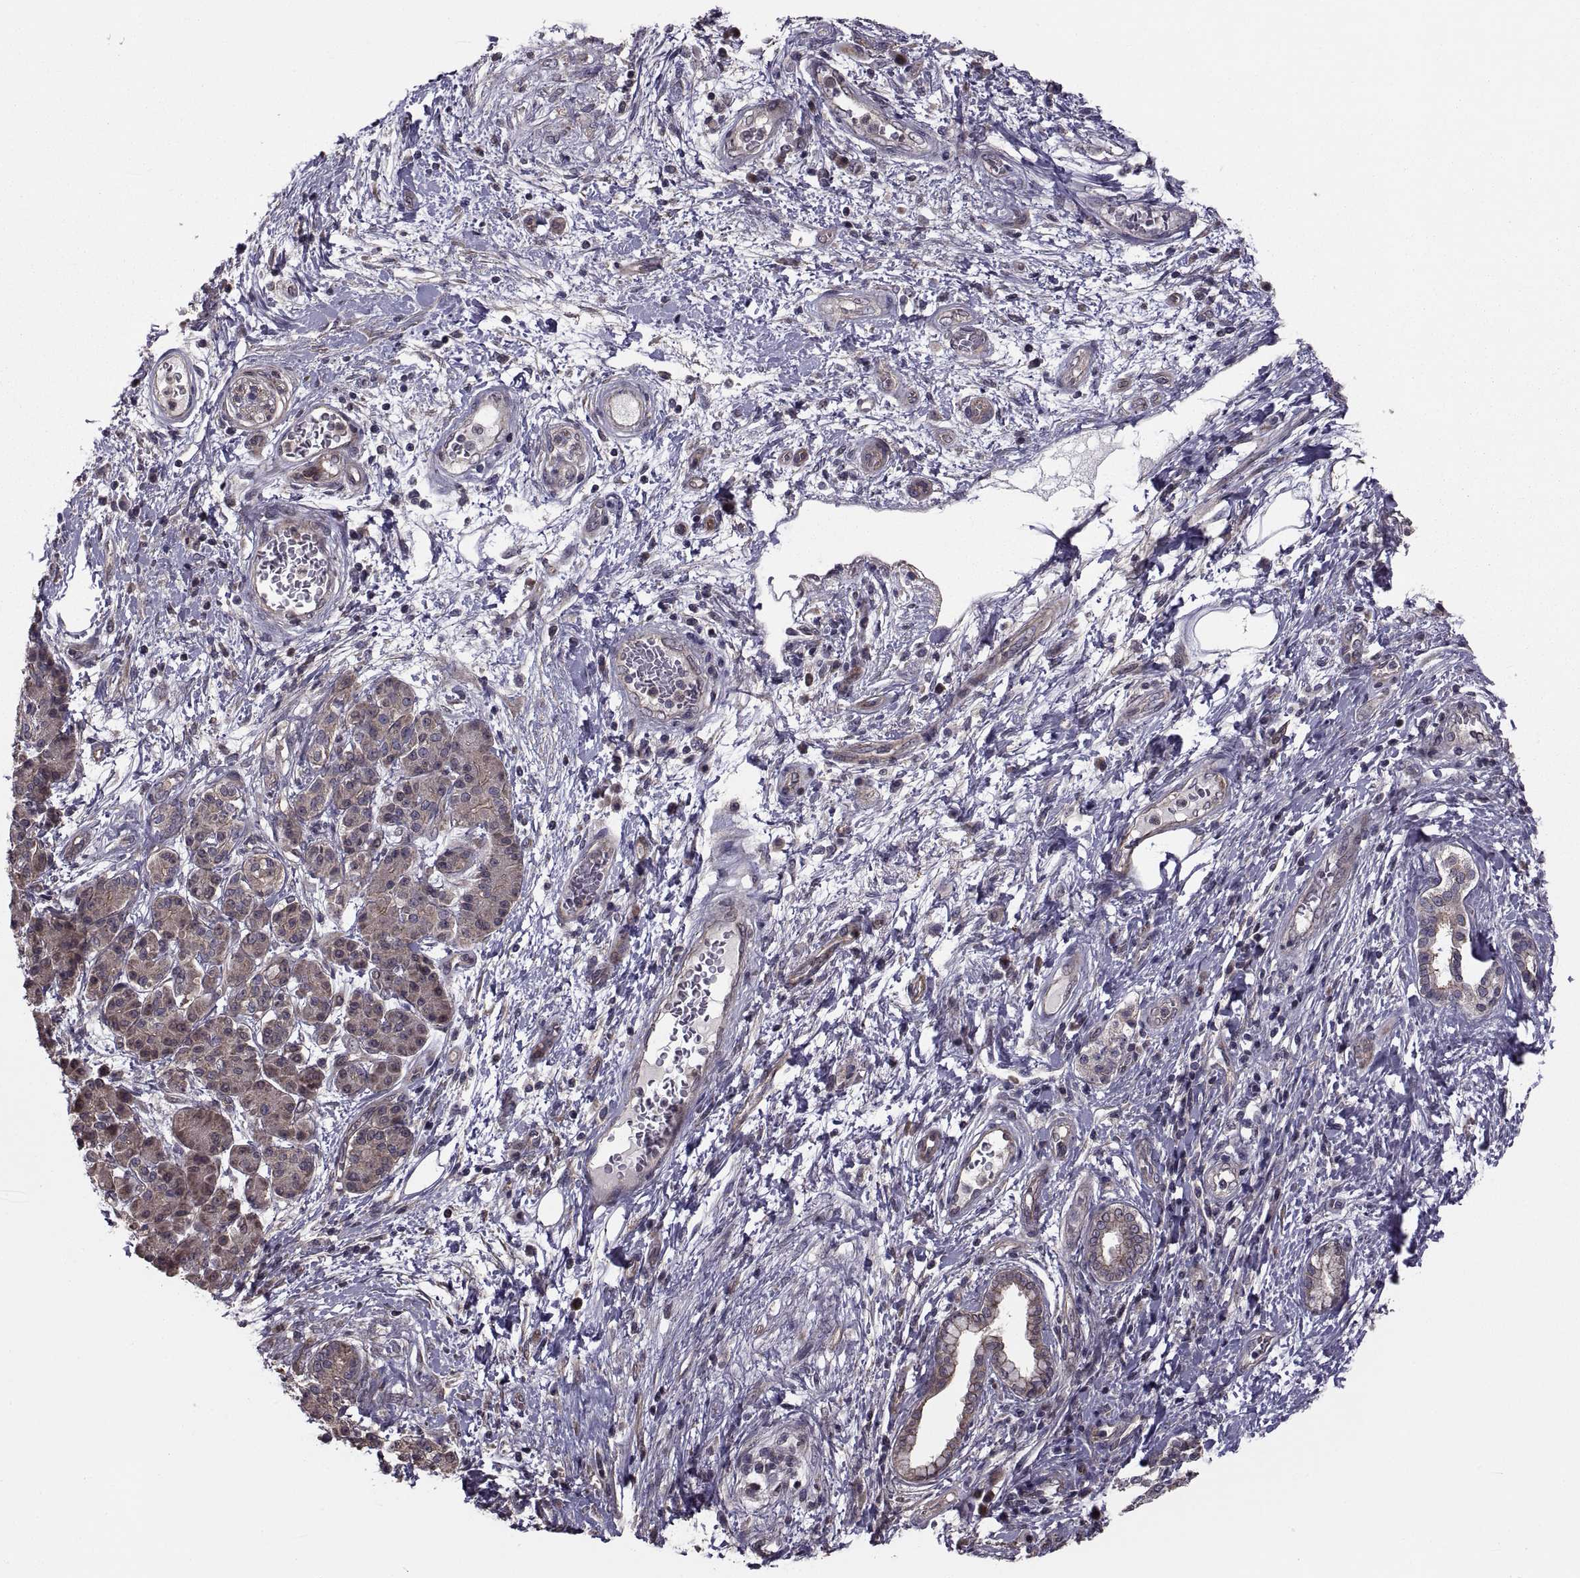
{"staining": {"intensity": "weak", "quantity": "25%-75%", "location": "cytoplasmic/membranous"}, "tissue": "pancreatic cancer", "cell_type": "Tumor cells", "image_type": "cancer", "snomed": [{"axis": "morphology", "description": "Adenocarcinoma, NOS"}, {"axis": "topography", "description": "Pancreas"}], "caption": "Immunohistochemical staining of pancreatic cancer (adenocarcinoma) displays low levels of weak cytoplasmic/membranous positivity in about 25%-75% of tumor cells.", "gene": "PMM2", "patient": {"sex": "female", "age": 73}}